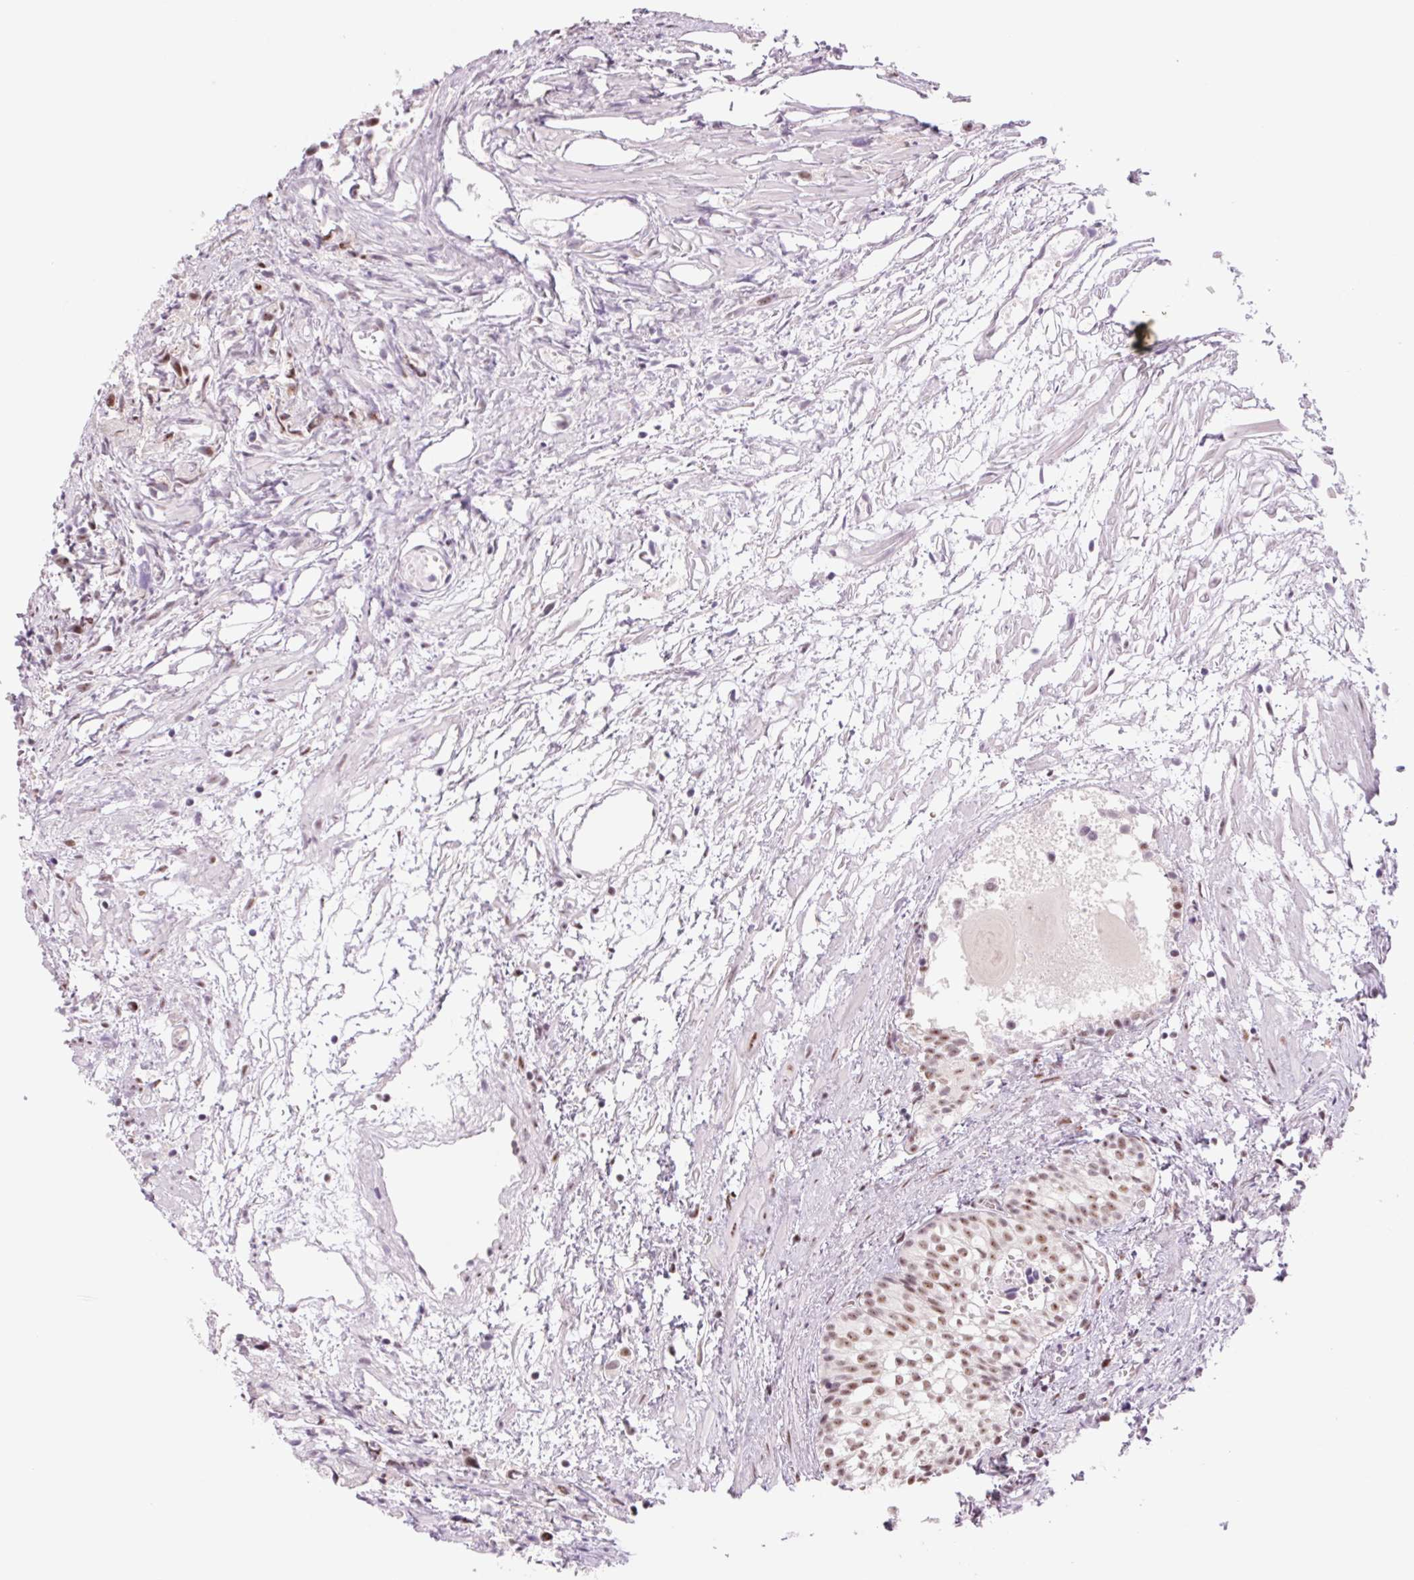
{"staining": {"intensity": "moderate", "quantity": ">75%", "location": "nuclear"}, "tissue": "prostate cancer", "cell_type": "Tumor cells", "image_type": "cancer", "snomed": [{"axis": "morphology", "description": "Adenocarcinoma, High grade"}, {"axis": "topography", "description": "Prostate"}], "caption": "Prostate cancer stained with a brown dye reveals moderate nuclear positive expression in about >75% of tumor cells.", "gene": "ZC3H14", "patient": {"sex": "male", "age": 75}}